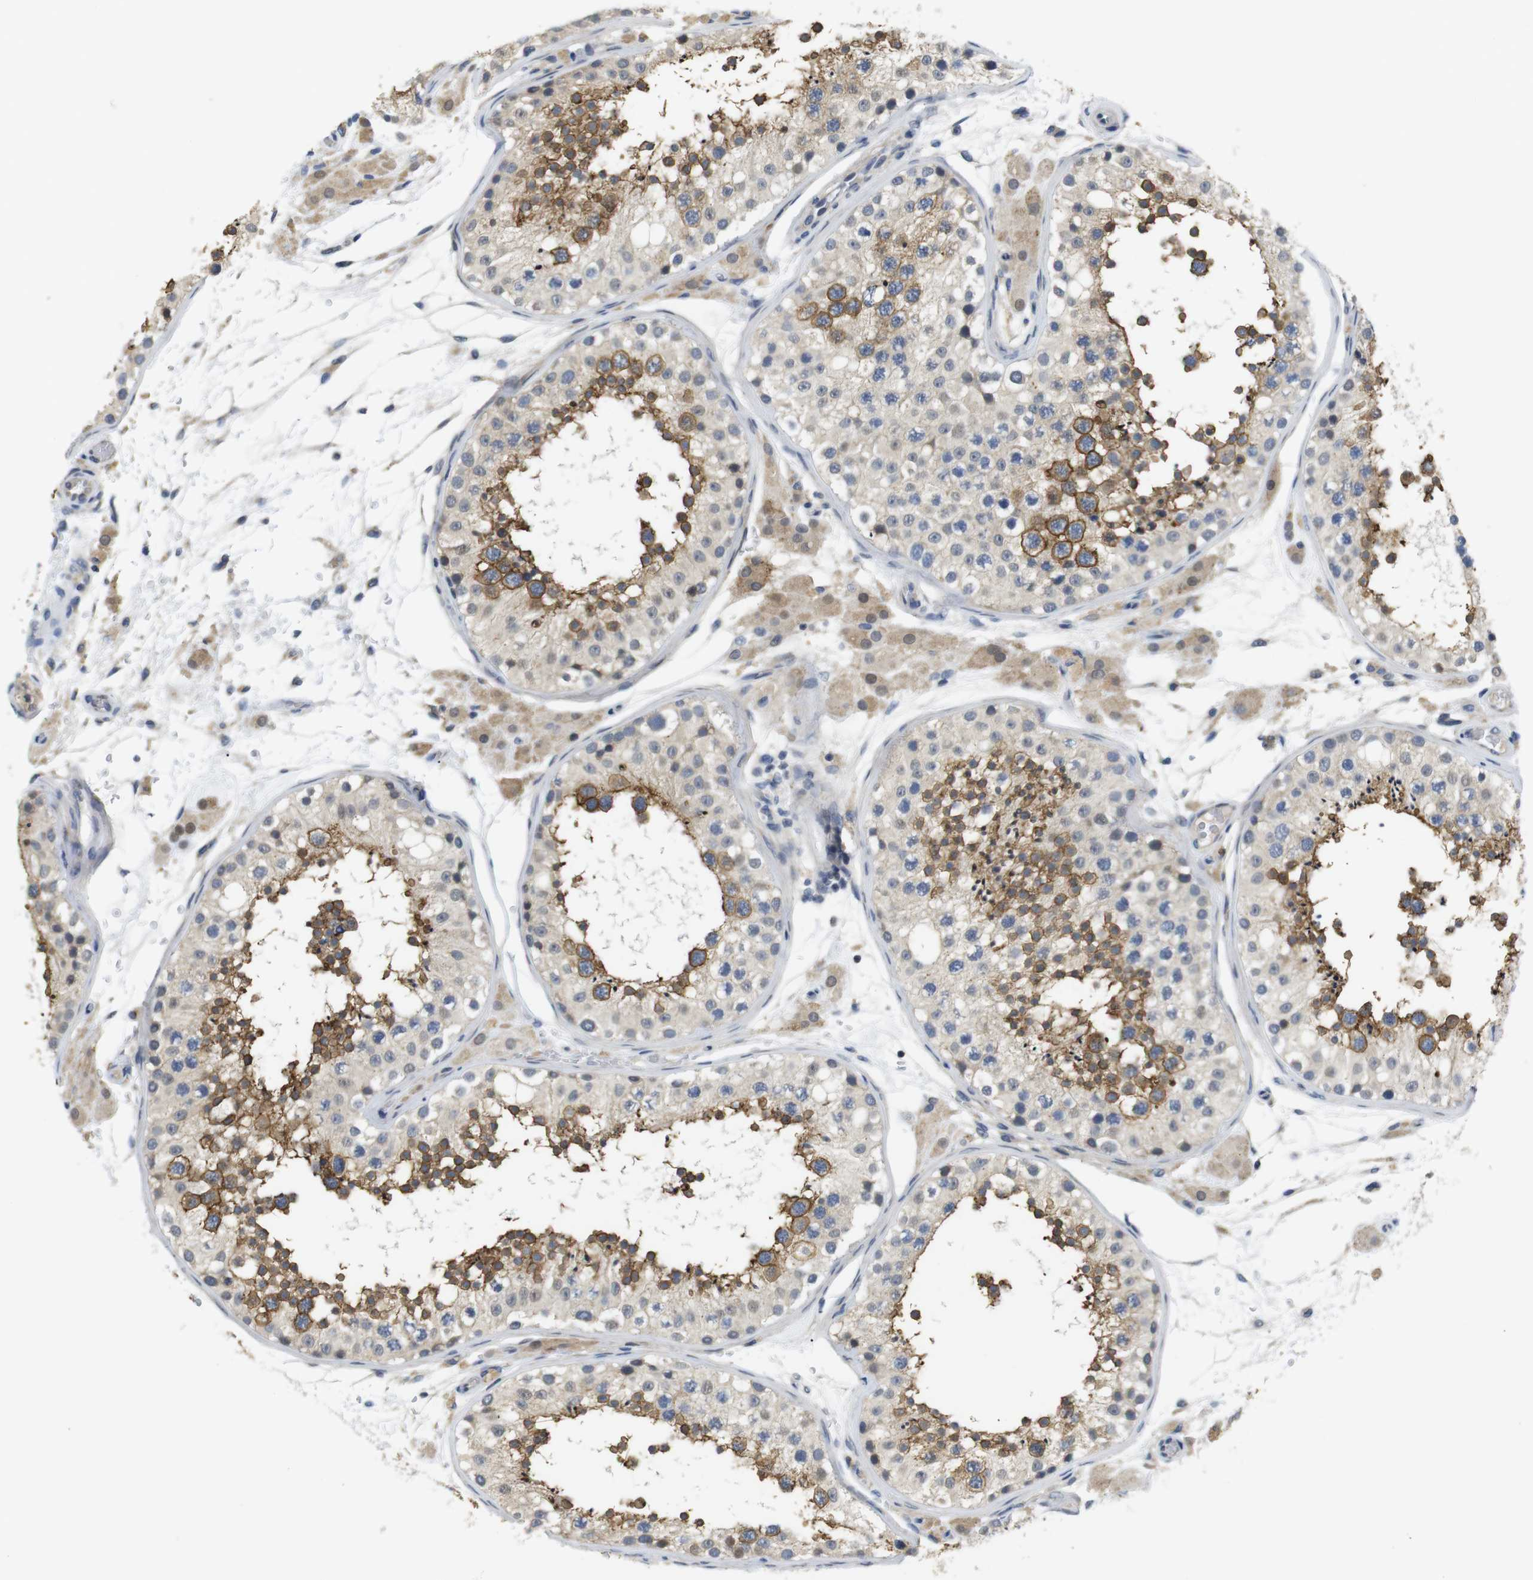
{"staining": {"intensity": "strong", "quantity": "25%-75%", "location": "cytoplasmic/membranous"}, "tissue": "testis", "cell_type": "Cells in seminiferous ducts", "image_type": "normal", "snomed": [{"axis": "morphology", "description": "Normal tissue, NOS"}, {"axis": "topography", "description": "Testis"}], "caption": "Cells in seminiferous ducts demonstrate high levels of strong cytoplasmic/membranous positivity in about 25%-75% of cells in unremarkable testis.", "gene": "FNTA", "patient": {"sex": "male", "age": 26}}